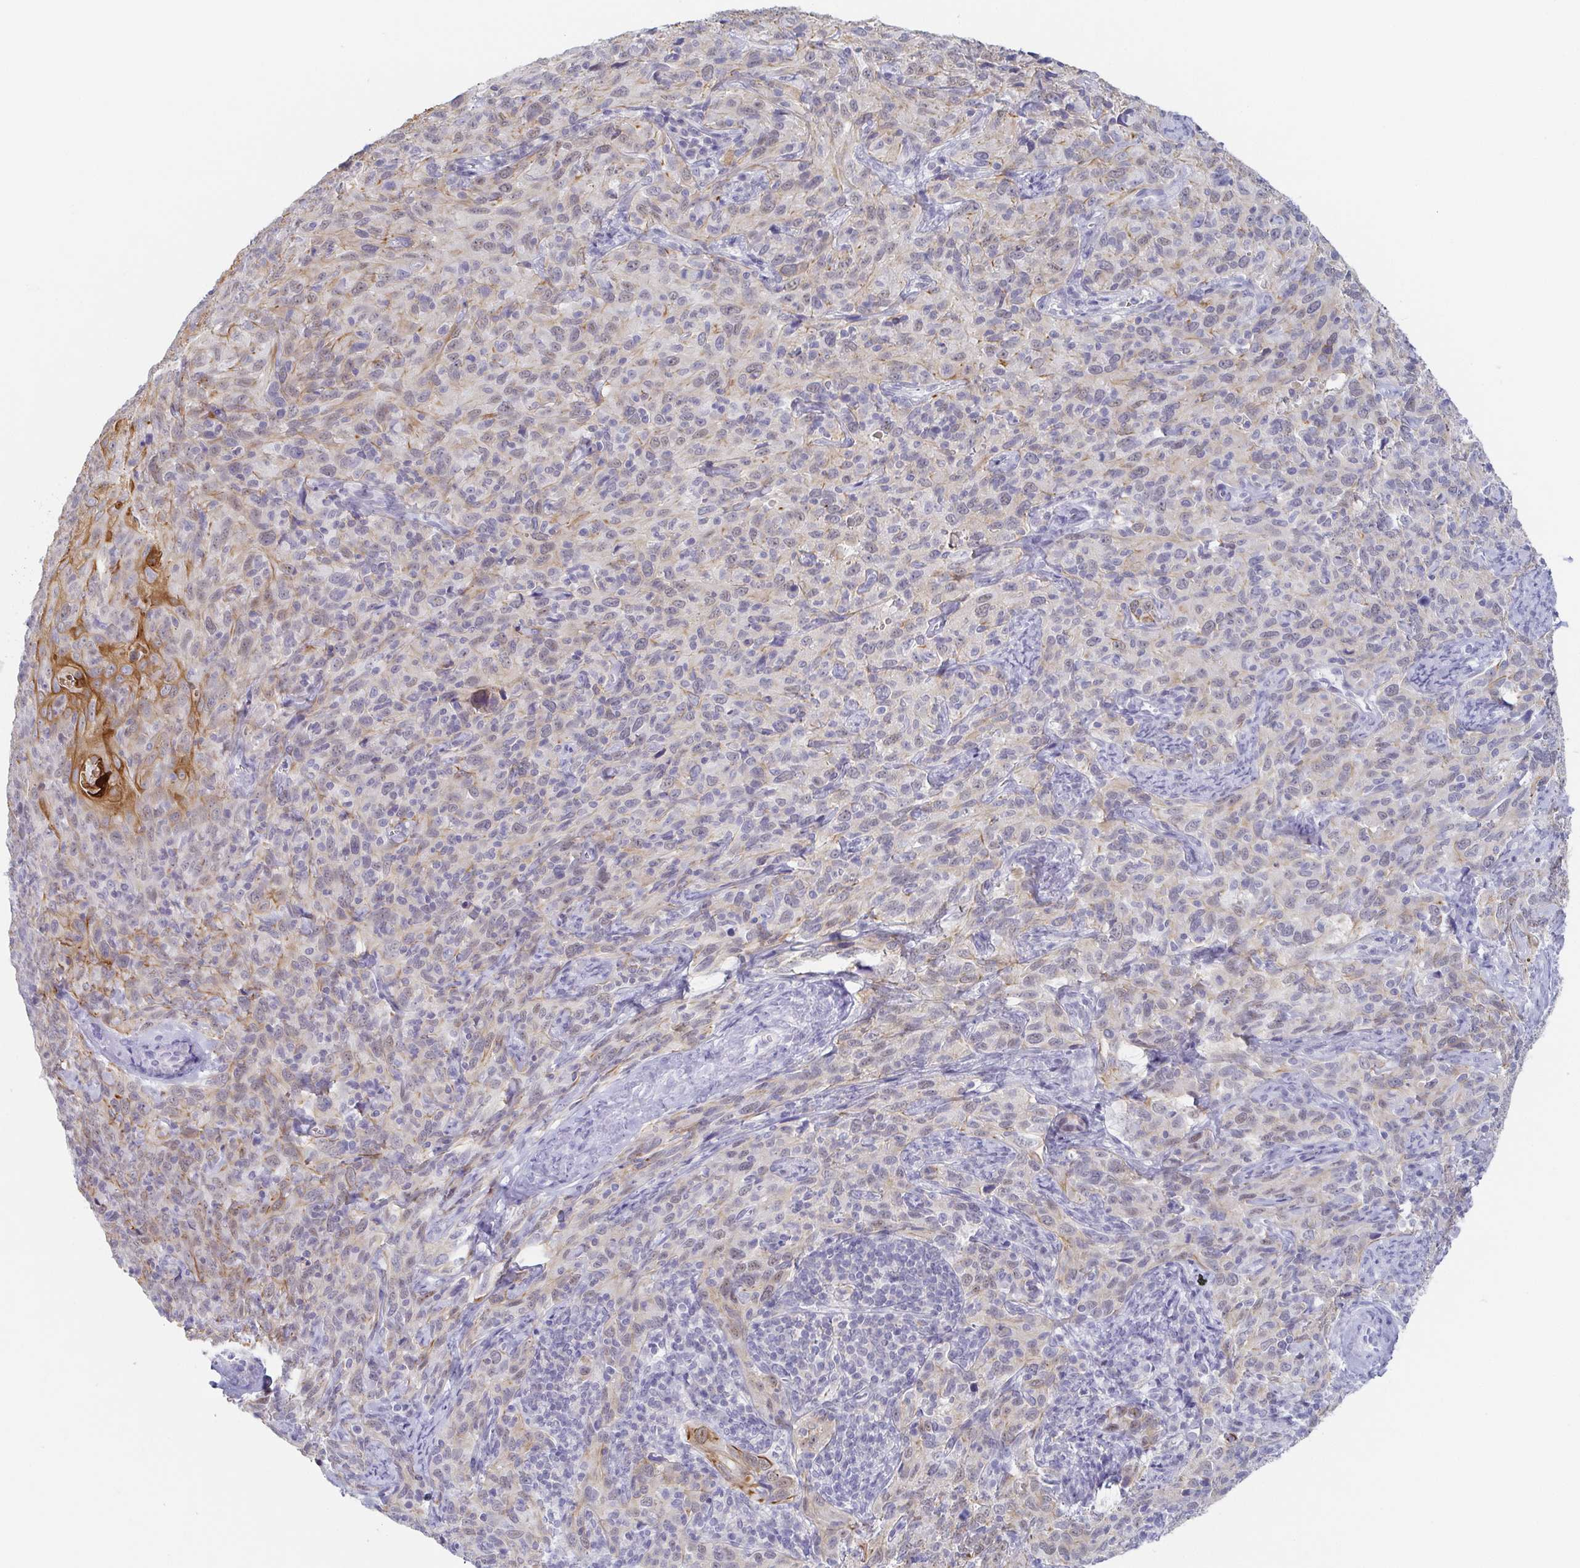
{"staining": {"intensity": "moderate", "quantity": "<25%", "location": "cytoplasmic/membranous"}, "tissue": "cervical cancer", "cell_type": "Tumor cells", "image_type": "cancer", "snomed": [{"axis": "morphology", "description": "Squamous cell carcinoma, NOS"}, {"axis": "topography", "description": "Cervix"}], "caption": "Approximately <25% of tumor cells in human cervical cancer show moderate cytoplasmic/membranous protein positivity as visualized by brown immunohistochemical staining.", "gene": "RHOV", "patient": {"sex": "female", "age": 51}}